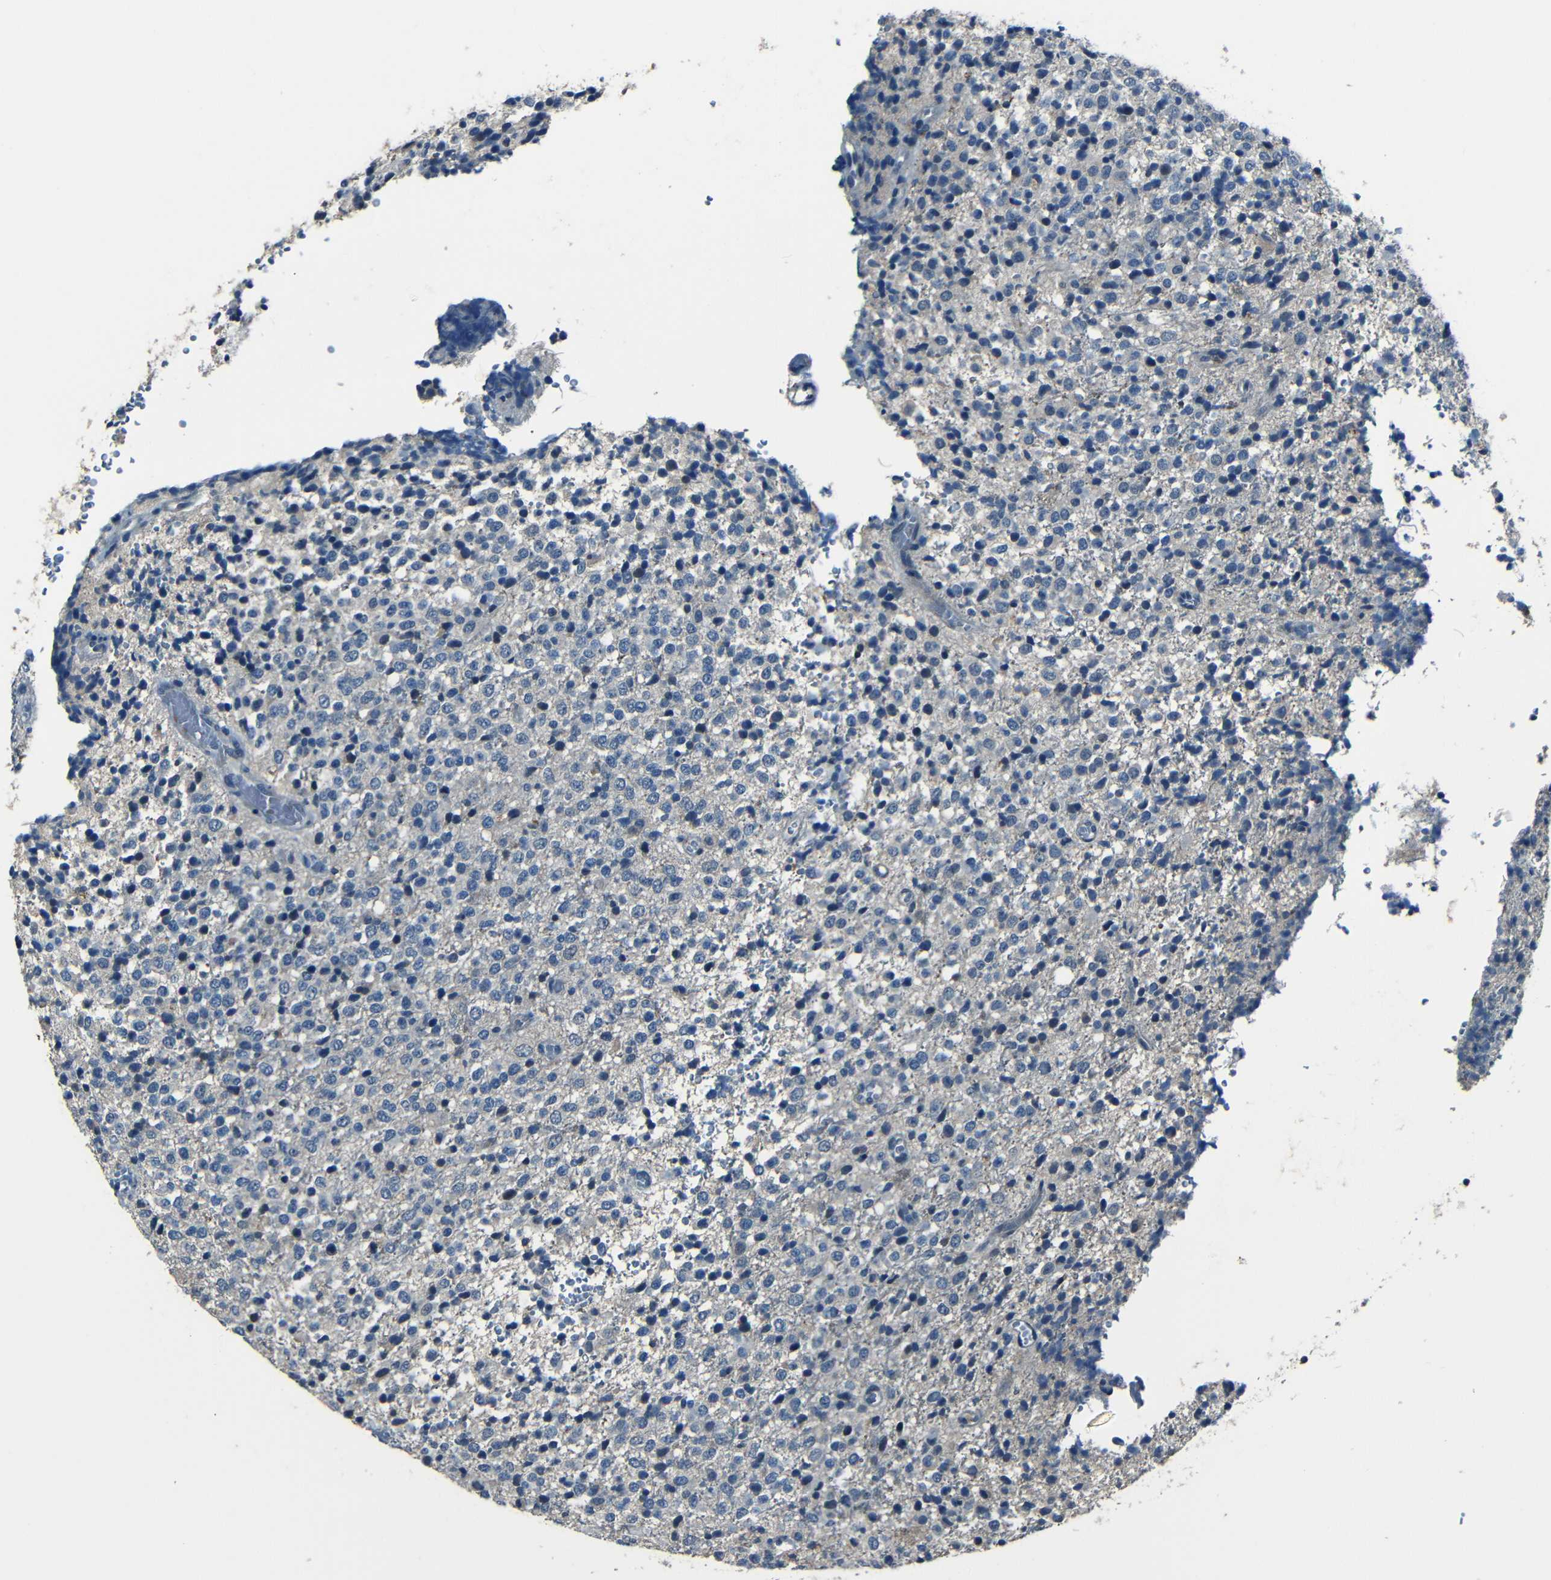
{"staining": {"intensity": "negative", "quantity": "none", "location": "none"}, "tissue": "glioma", "cell_type": "Tumor cells", "image_type": "cancer", "snomed": [{"axis": "morphology", "description": "Glioma, malignant, High grade"}, {"axis": "topography", "description": "pancreas cauda"}], "caption": "High power microscopy photomicrograph of an IHC histopathology image of glioma, revealing no significant staining in tumor cells.", "gene": "SLA", "patient": {"sex": "male", "age": 60}}